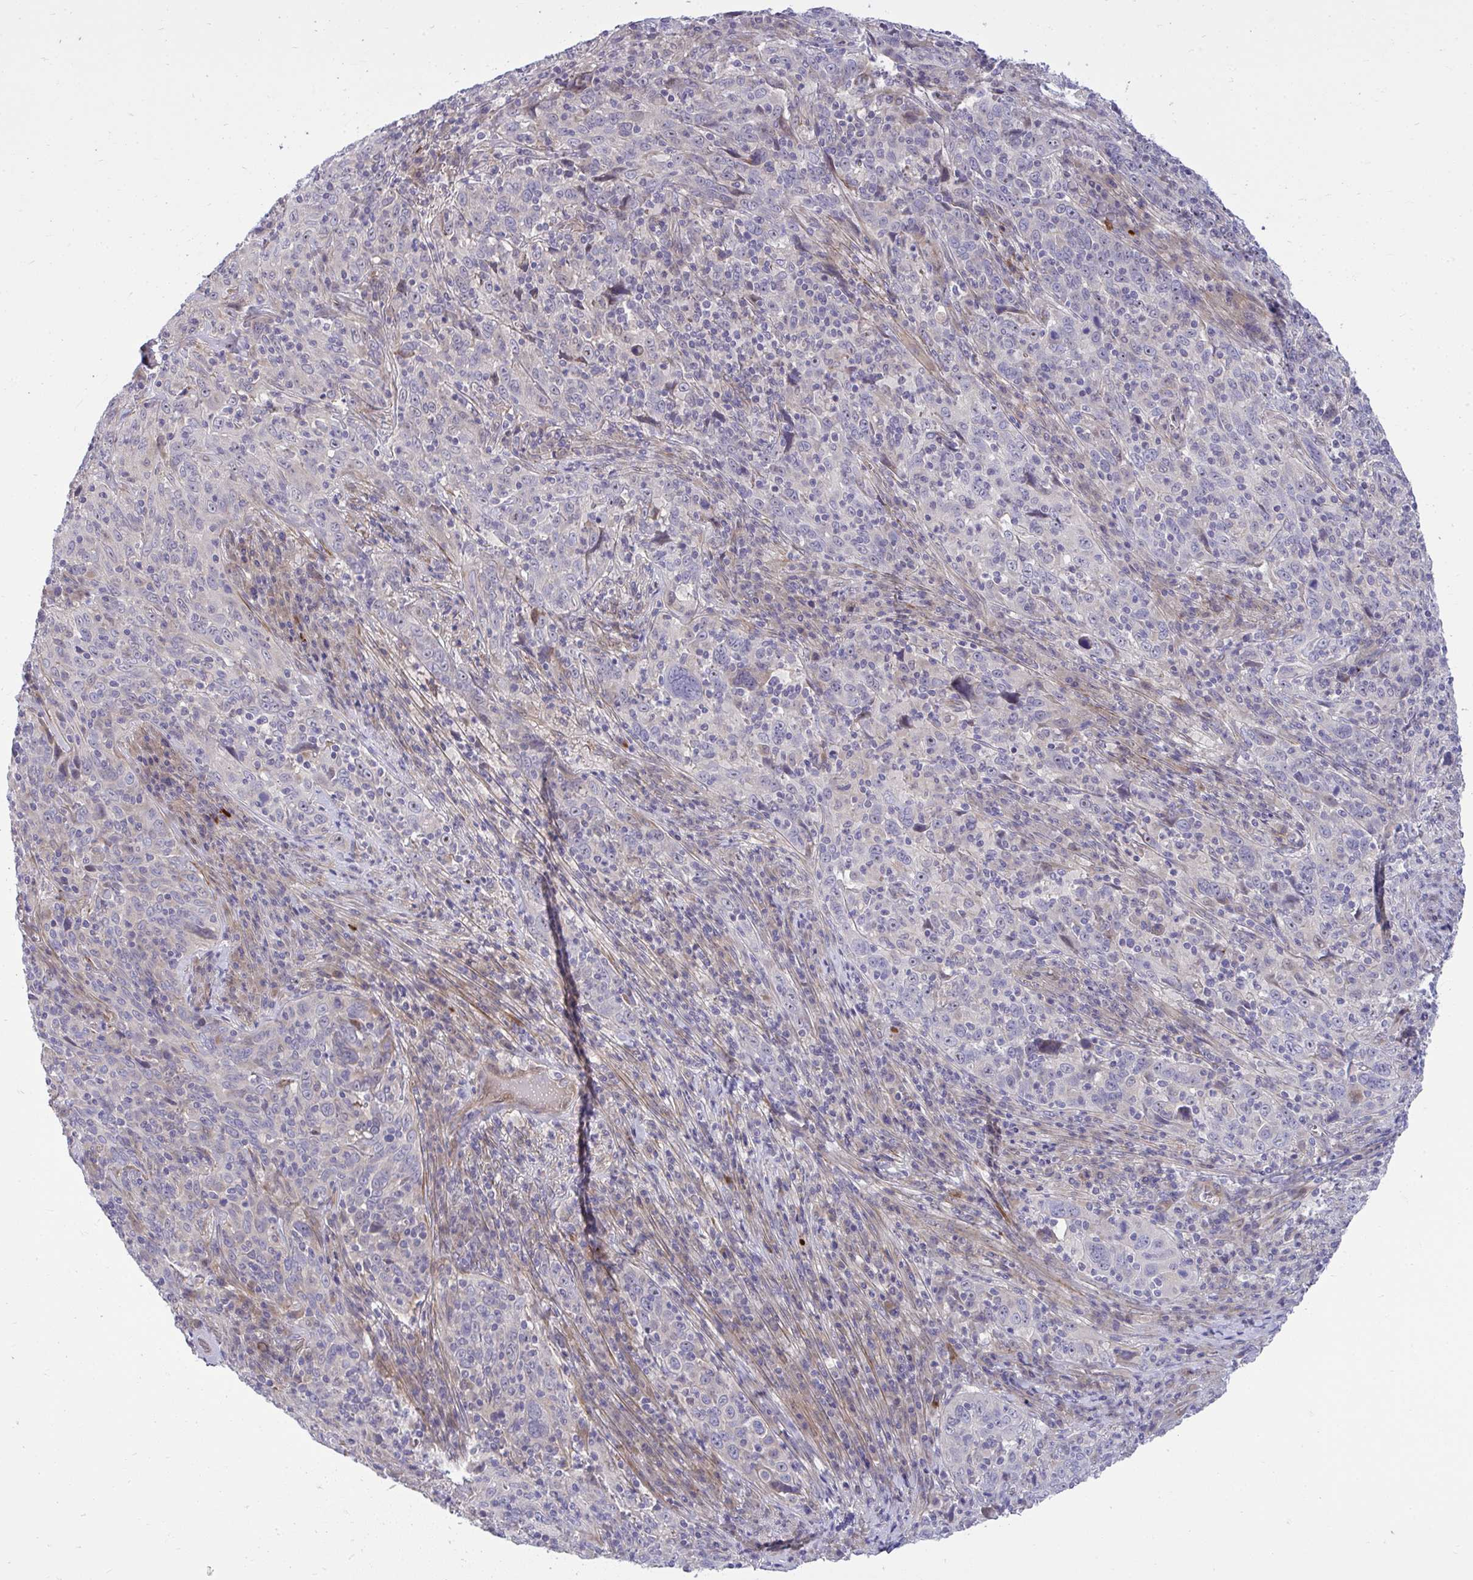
{"staining": {"intensity": "negative", "quantity": "none", "location": "none"}, "tissue": "cervical cancer", "cell_type": "Tumor cells", "image_type": "cancer", "snomed": [{"axis": "morphology", "description": "Squamous cell carcinoma, NOS"}, {"axis": "topography", "description": "Cervix"}], "caption": "This is an IHC image of squamous cell carcinoma (cervical). There is no expression in tumor cells.", "gene": "HMBOX1", "patient": {"sex": "female", "age": 46}}